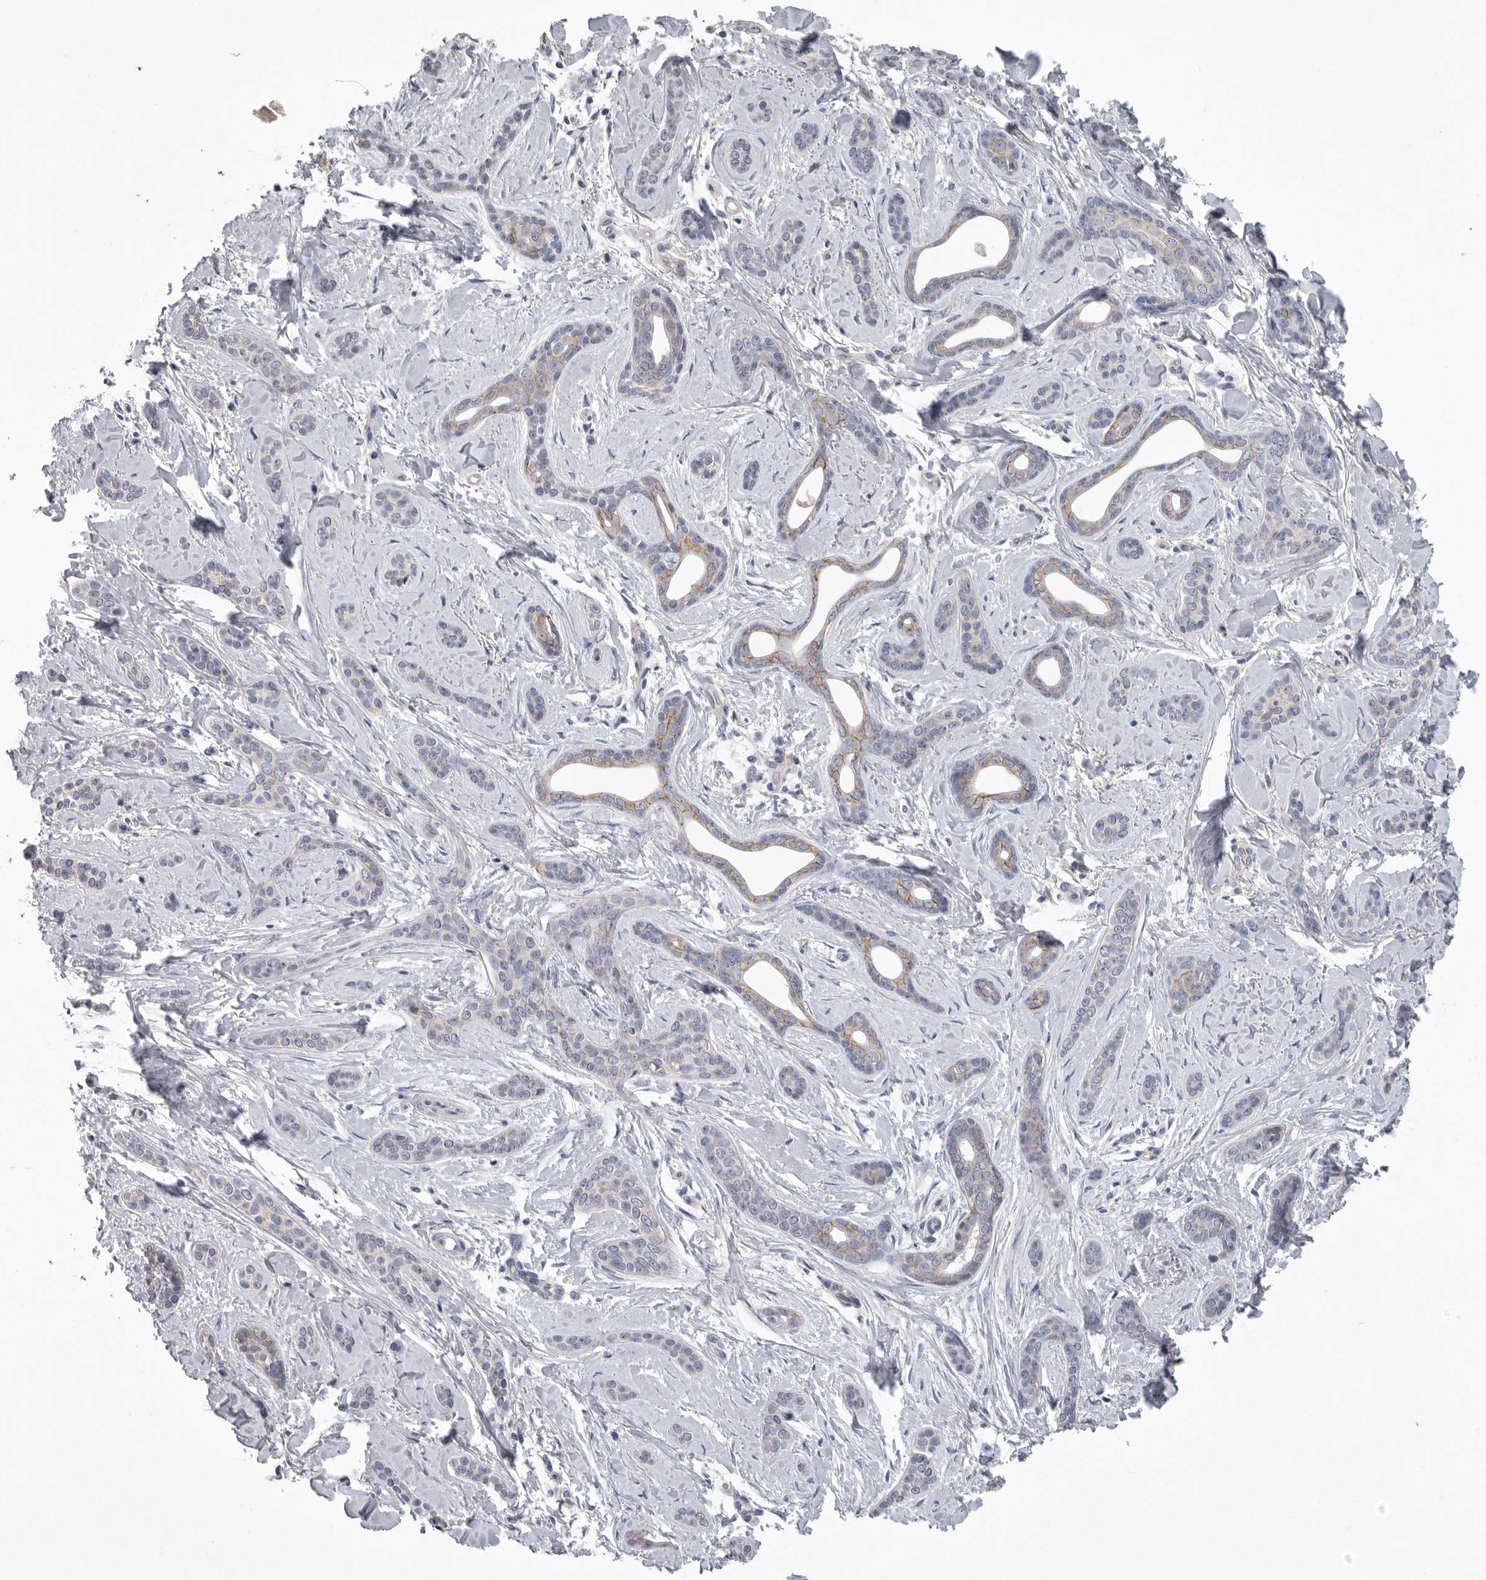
{"staining": {"intensity": "negative", "quantity": "none", "location": "none"}, "tissue": "skin cancer", "cell_type": "Tumor cells", "image_type": "cancer", "snomed": [{"axis": "morphology", "description": "Basal cell carcinoma"}, {"axis": "morphology", "description": "Adnexal tumor, benign"}, {"axis": "topography", "description": "Skin"}], "caption": "Immunohistochemical staining of human basal cell carcinoma (skin) displays no significant positivity in tumor cells.", "gene": "NECTIN2", "patient": {"sex": "female", "age": 42}}